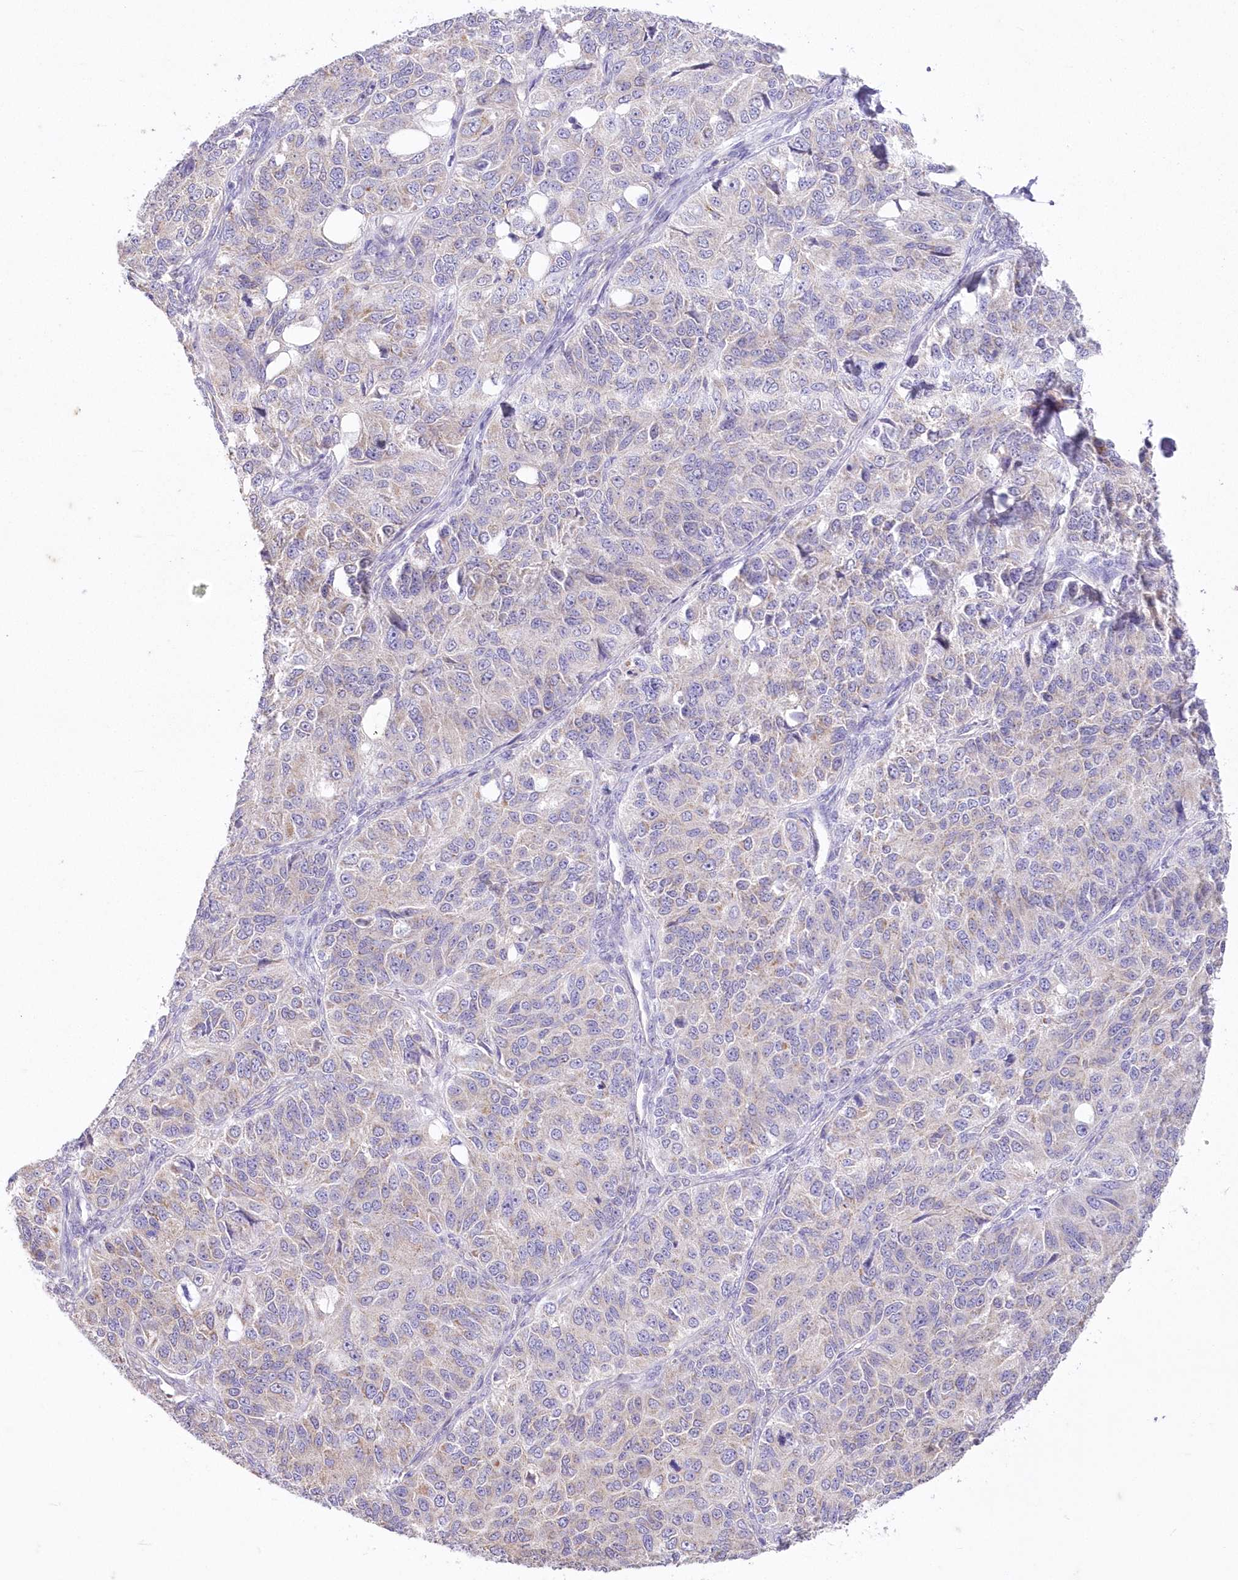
{"staining": {"intensity": "weak", "quantity": "25%-75%", "location": "cytoplasmic/membranous"}, "tissue": "ovarian cancer", "cell_type": "Tumor cells", "image_type": "cancer", "snomed": [{"axis": "morphology", "description": "Carcinoma, endometroid"}, {"axis": "topography", "description": "Ovary"}], "caption": "Immunohistochemical staining of human endometroid carcinoma (ovarian) demonstrates low levels of weak cytoplasmic/membranous staining in approximately 25%-75% of tumor cells.", "gene": "ITSN2", "patient": {"sex": "female", "age": 51}}